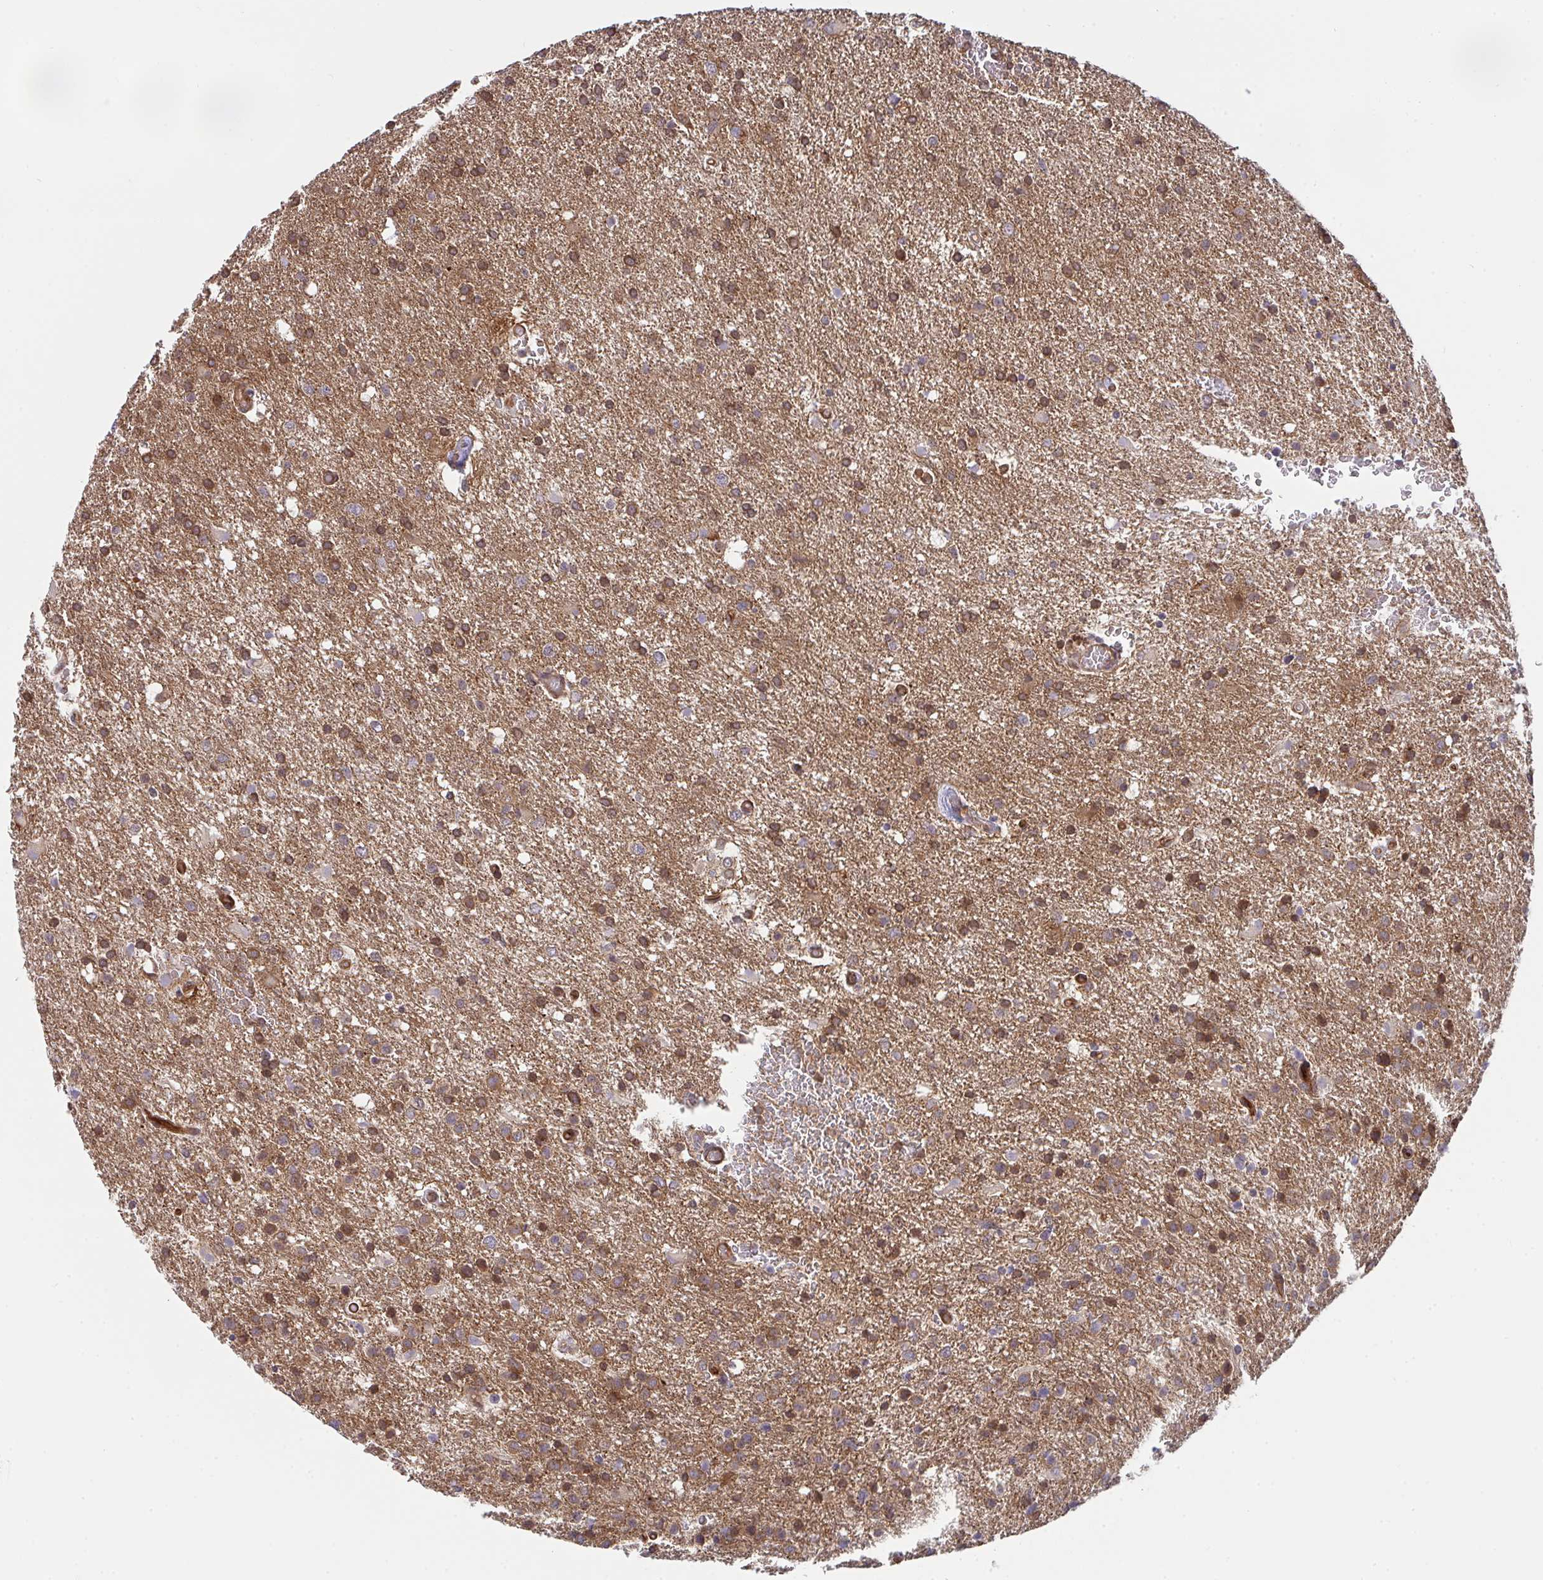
{"staining": {"intensity": "moderate", "quantity": ">75%", "location": "cytoplasmic/membranous"}, "tissue": "glioma", "cell_type": "Tumor cells", "image_type": "cancer", "snomed": [{"axis": "morphology", "description": "Glioma, malignant, High grade"}, {"axis": "topography", "description": "Brain"}], "caption": "There is medium levels of moderate cytoplasmic/membranous positivity in tumor cells of malignant glioma (high-grade), as demonstrated by immunohistochemical staining (brown color).", "gene": "CASP9", "patient": {"sex": "male", "age": 68}}